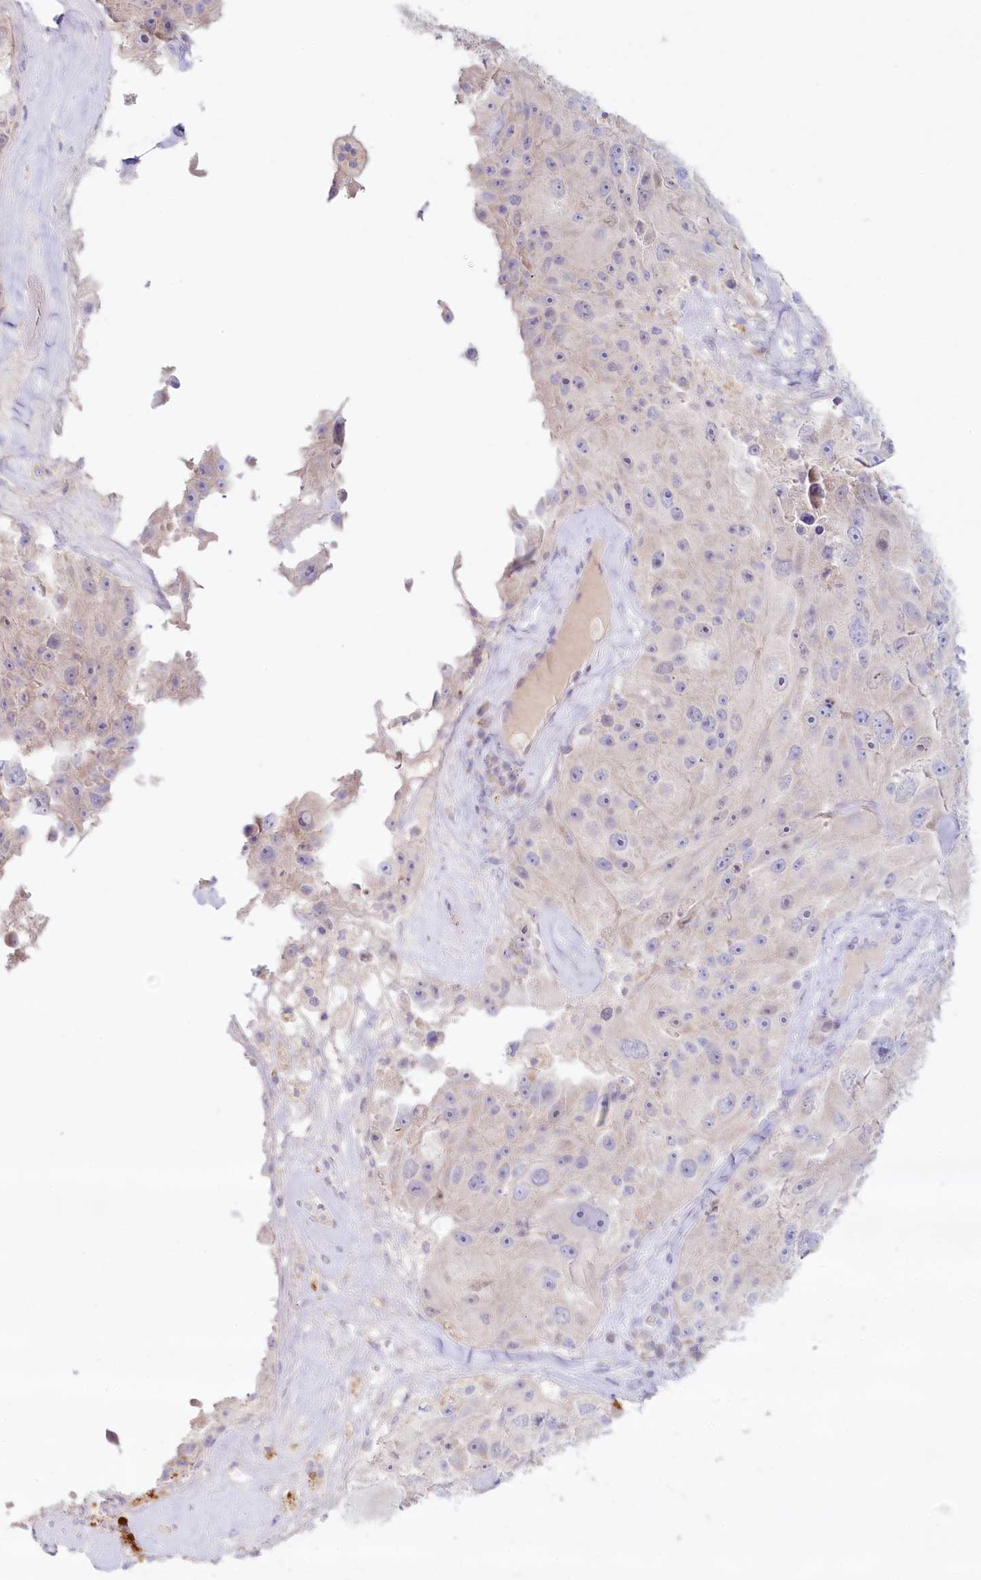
{"staining": {"intensity": "weak", "quantity": "<25%", "location": "cytoplasmic/membranous"}, "tissue": "melanoma", "cell_type": "Tumor cells", "image_type": "cancer", "snomed": [{"axis": "morphology", "description": "Malignant melanoma, Metastatic site"}, {"axis": "topography", "description": "Lymph node"}], "caption": "This is an immunohistochemistry histopathology image of malignant melanoma (metastatic site). There is no positivity in tumor cells.", "gene": "PSAPL1", "patient": {"sex": "male", "age": 62}}